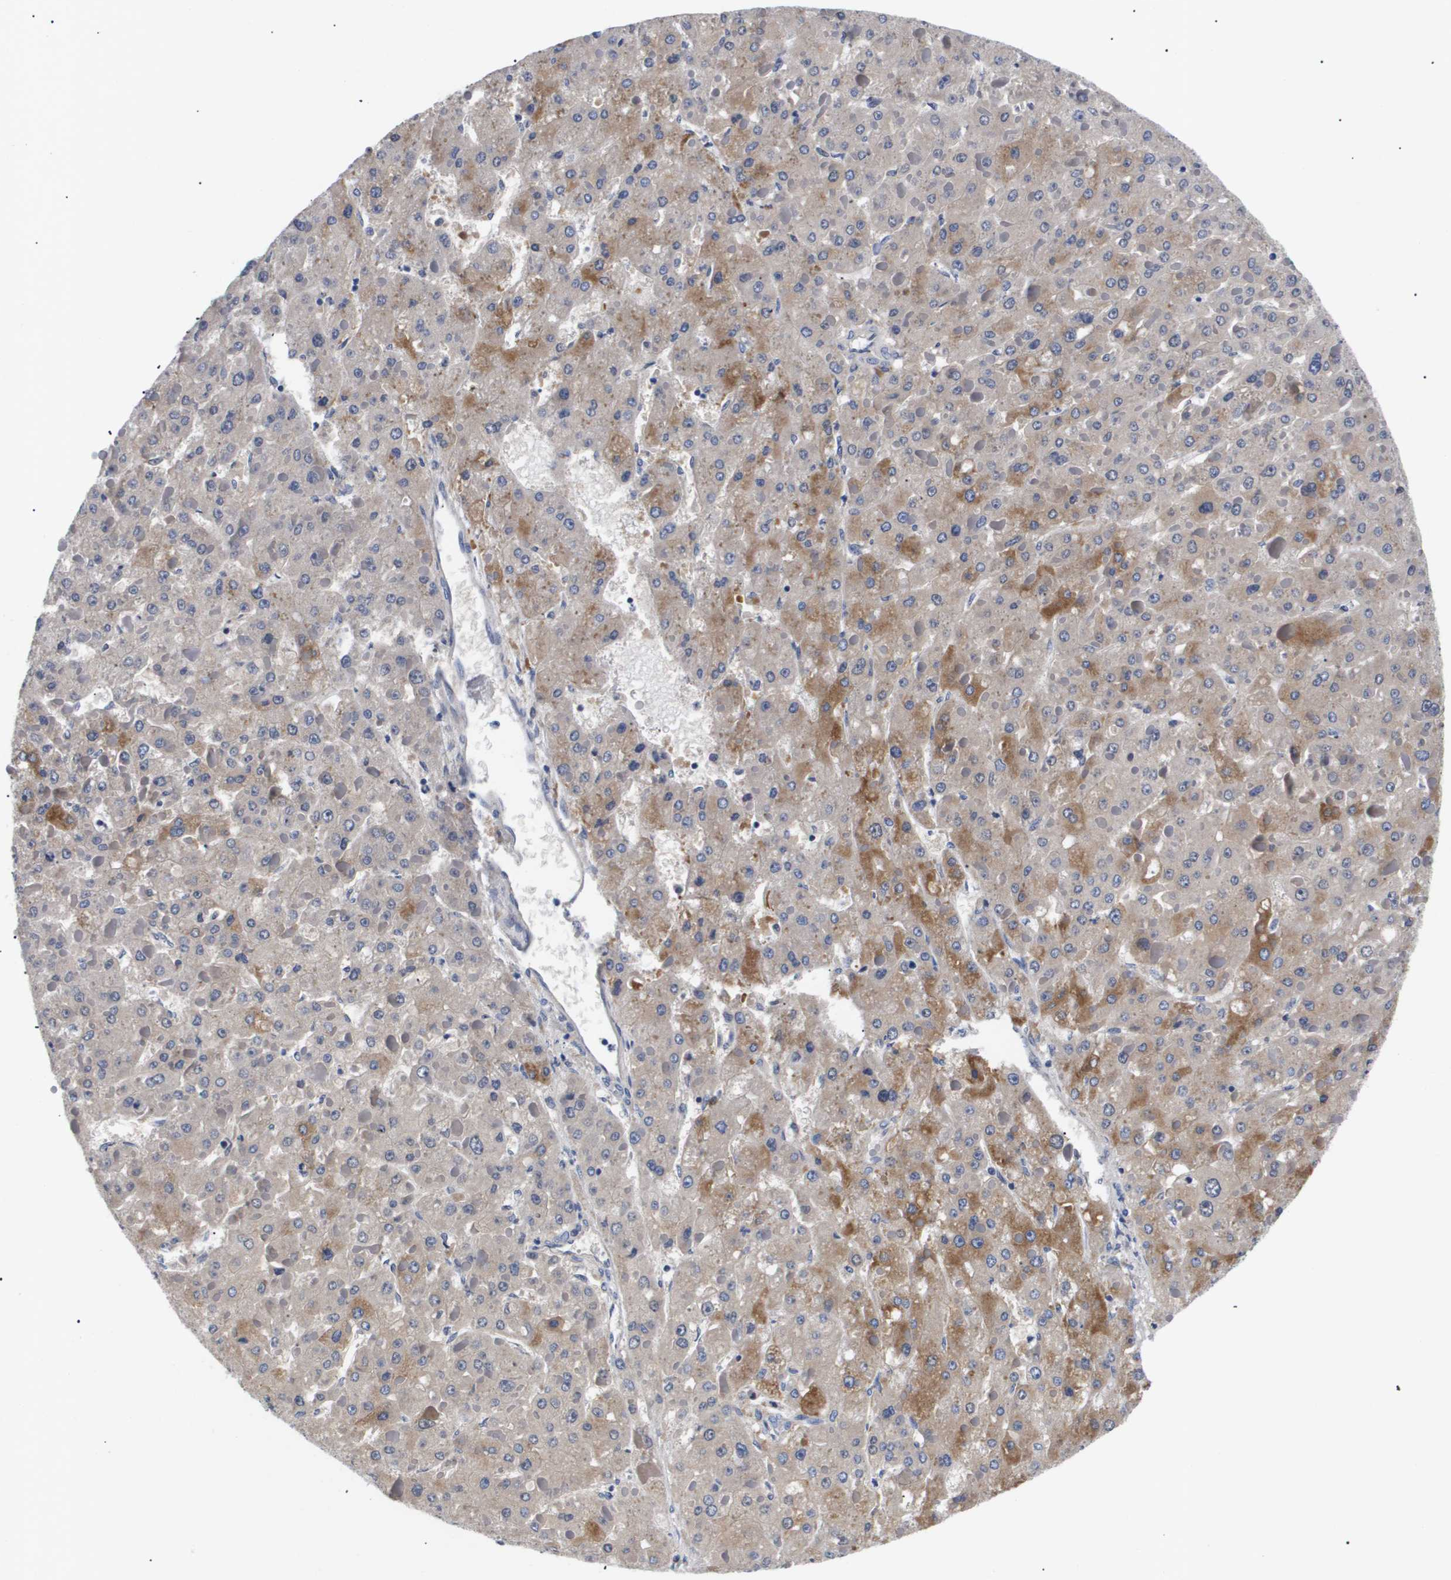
{"staining": {"intensity": "moderate", "quantity": "25%-75%", "location": "cytoplasmic/membranous"}, "tissue": "liver cancer", "cell_type": "Tumor cells", "image_type": "cancer", "snomed": [{"axis": "morphology", "description": "Carcinoma, Hepatocellular, NOS"}, {"axis": "topography", "description": "Liver"}], "caption": "A brown stain highlights moderate cytoplasmic/membranous staining of a protein in liver hepatocellular carcinoma tumor cells.", "gene": "SHD", "patient": {"sex": "female", "age": 73}}